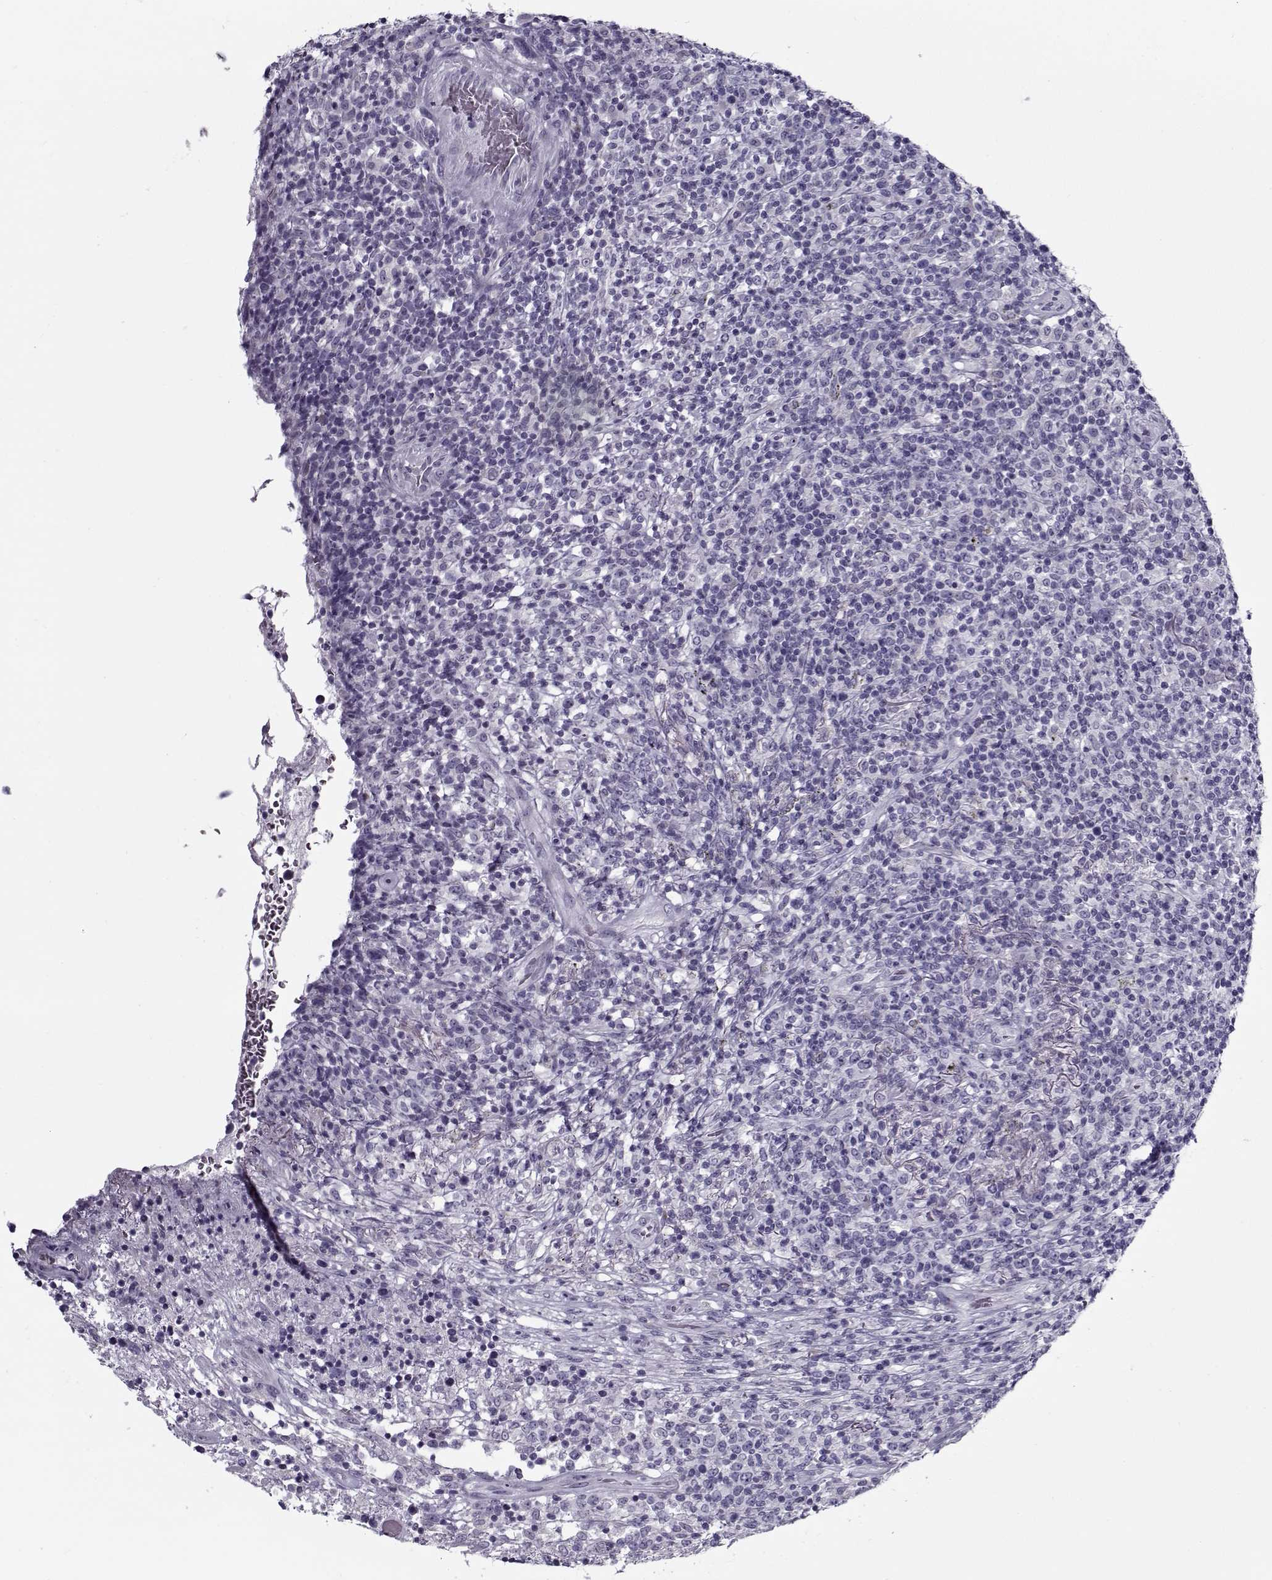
{"staining": {"intensity": "negative", "quantity": "none", "location": "none"}, "tissue": "lymphoma", "cell_type": "Tumor cells", "image_type": "cancer", "snomed": [{"axis": "morphology", "description": "Malignant lymphoma, non-Hodgkin's type, High grade"}, {"axis": "topography", "description": "Lung"}], "caption": "A high-resolution micrograph shows immunohistochemistry staining of malignant lymphoma, non-Hodgkin's type (high-grade), which exhibits no significant staining in tumor cells.", "gene": "GAGE2A", "patient": {"sex": "male", "age": 79}}